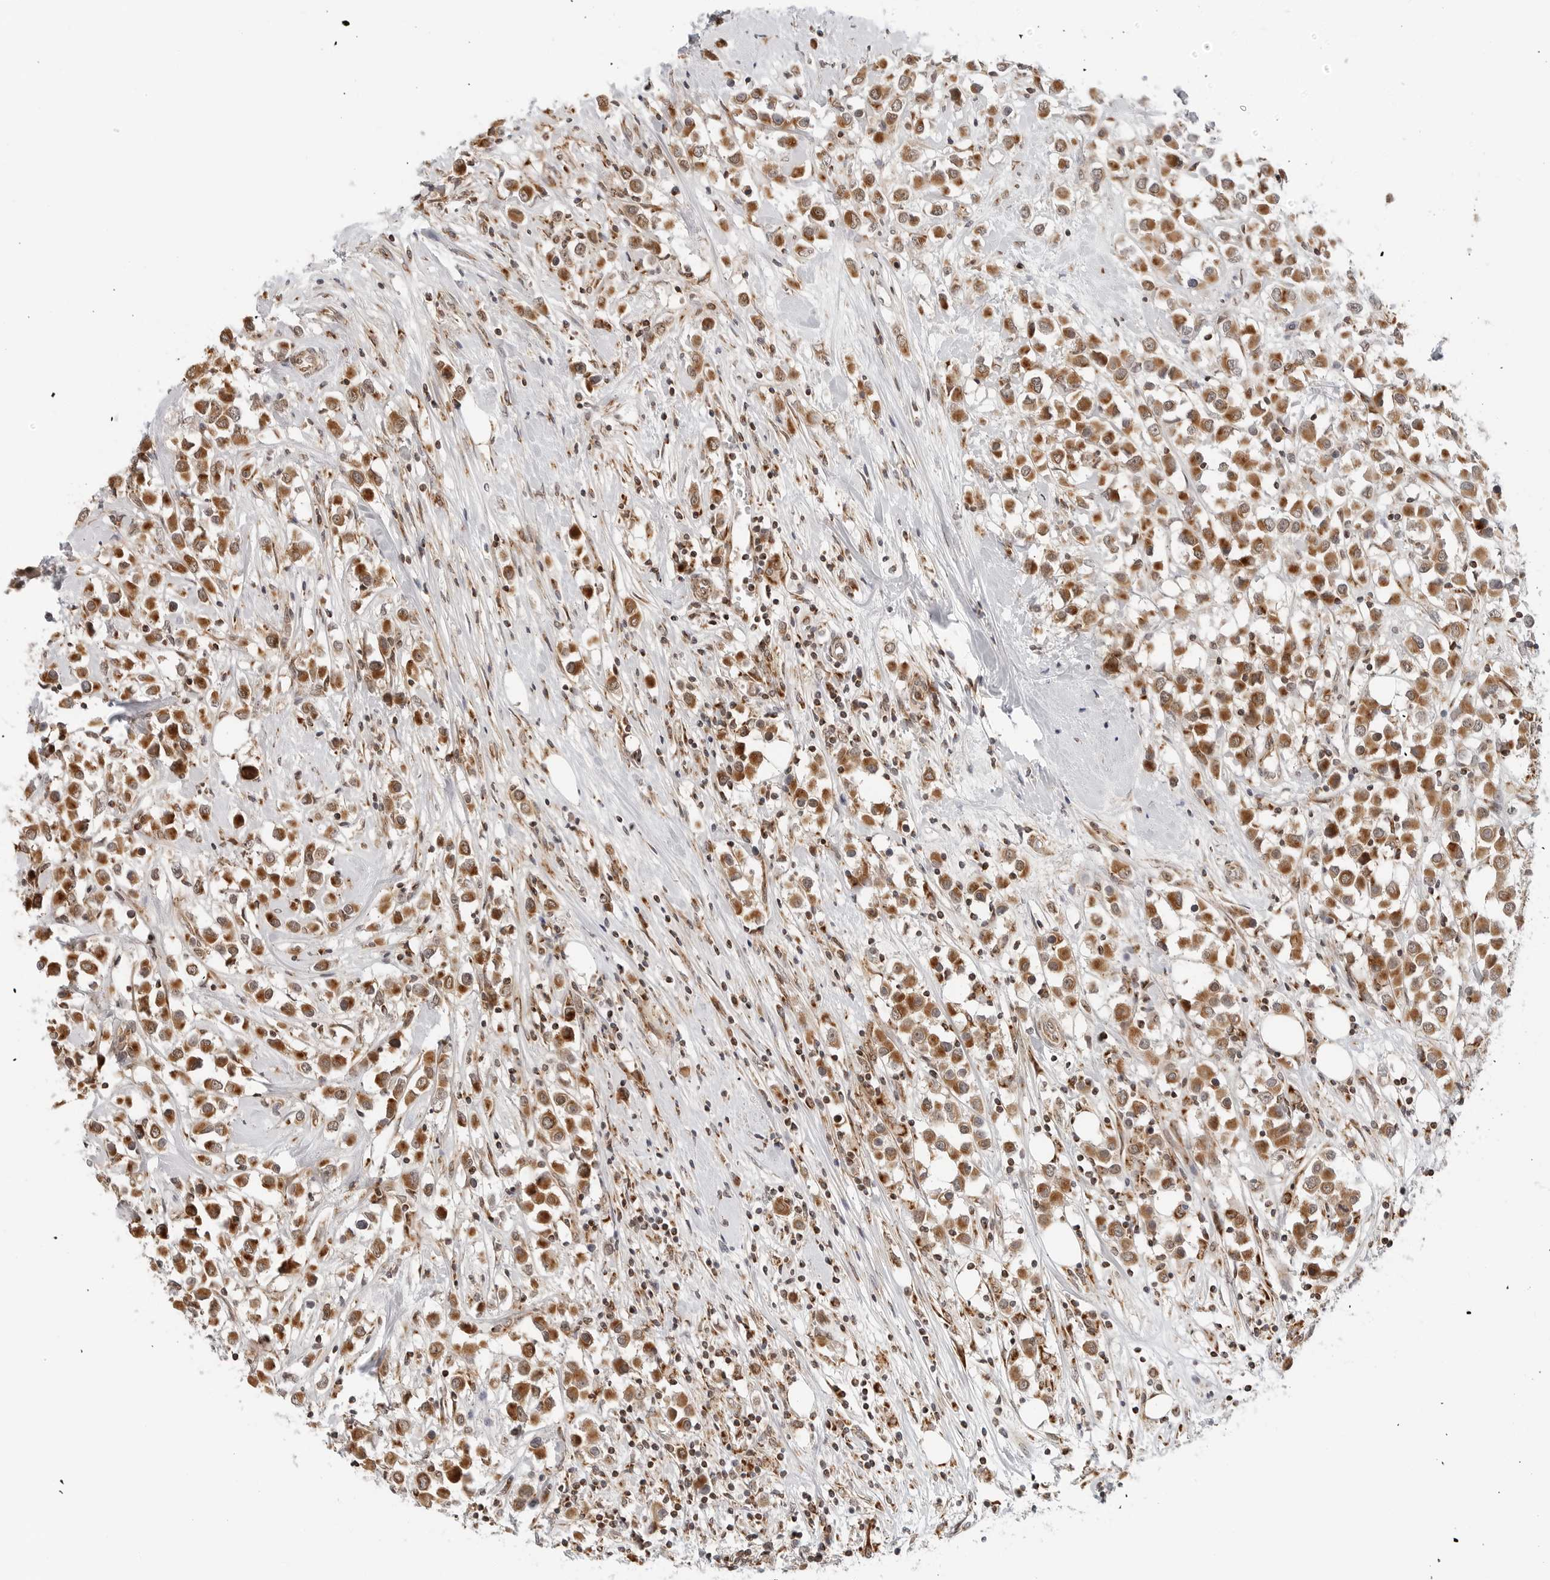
{"staining": {"intensity": "strong", "quantity": ">75%", "location": "cytoplasmic/membranous"}, "tissue": "breast cancer", "cell_type": "Tumor cells", "image_type": "cancer", "snomed": [{"axis": "morphology", "description": "Duct carcinoma"}, {"axis": "topography", "description": "Breast"}], "caption": "The micrograph displays staining of breast invasive ductal carcinoma, revealing strong cytoplasmic/membranous protein positivity (brown color) within tumor cells.", "gene": "POLR3GL", "patient": {"sex": "female", "age": 61}}